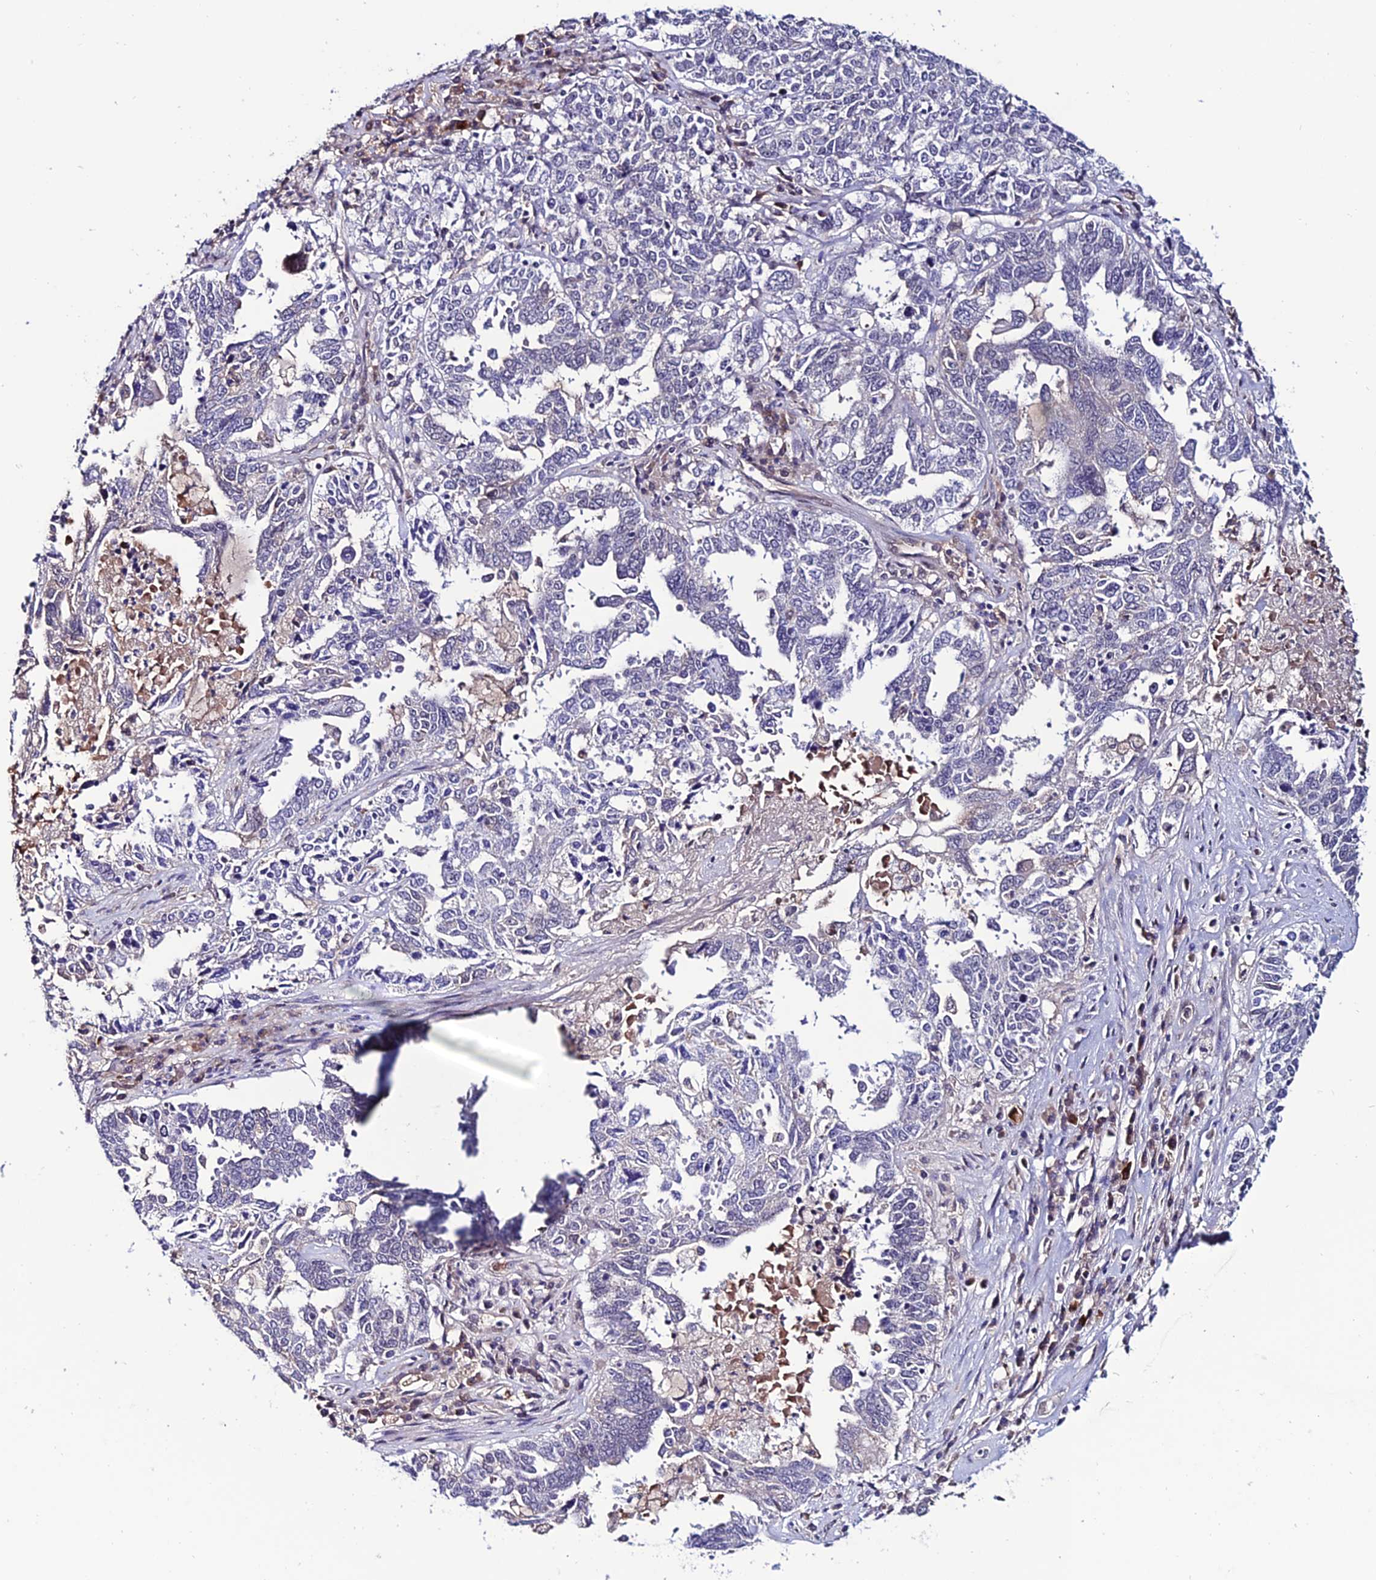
{"staining": {"intensity": "negative", "quantity": "none", "location": "none"}, "tissue": "ovarian cancer", "cell_type": "Tumor cells", "image_type": "cancer", "snomed": [{"axis": "morphology", "description": "Carcinoma, endometroid"}, {"axis": "topography", "description": "Ovary"}], "caption": "IHC histopathology image of neoplastic tissue: ovarian cancer stained with DAB reveals no significant protein expression in tumor cells.", "gene": "FZD8", "patient": {"sex": "female", "age": 62}}